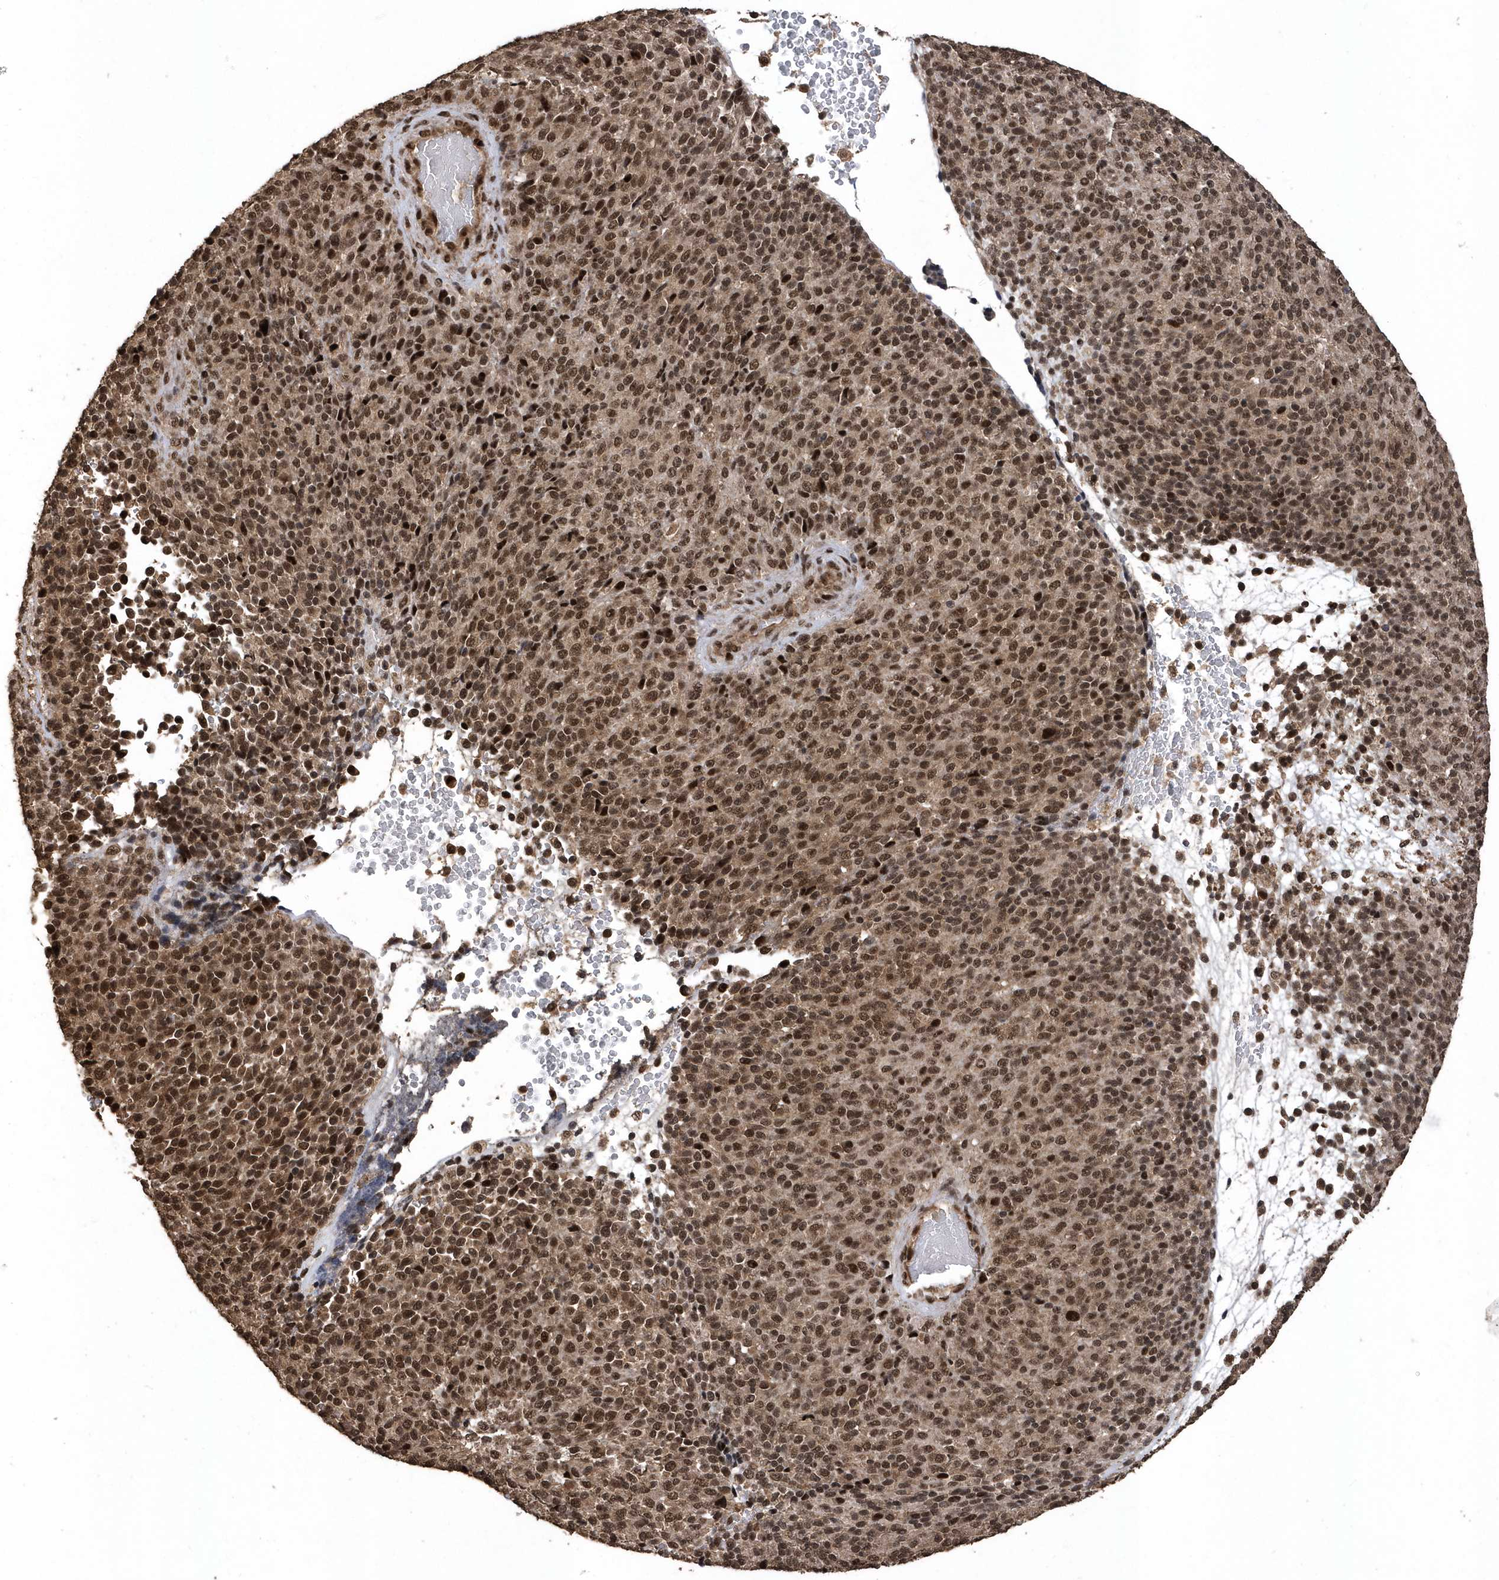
{"staining": {"intensity": "moderate", "quantity": ">75%", "location": "cytoplasmic/membranous,nuclear"}, "tissue": "melanoma", "cell_type": "Tumor cells", "image_type": "cancer", "snomed": [{"axis": "morphology", "description": "Malignant melanoma, Metastatic site"}, {"axis": "topography", "description": "Brain"}], "caption": "Melanoma tissue demonstrates moderate cytoplasmic/membranous and nuclear positivity in about >75% of tumor cells (IHC, brightfield microscopy, high magnification).", "gene": "INTS12", "patient": {"sex": "female", "age": 56}}